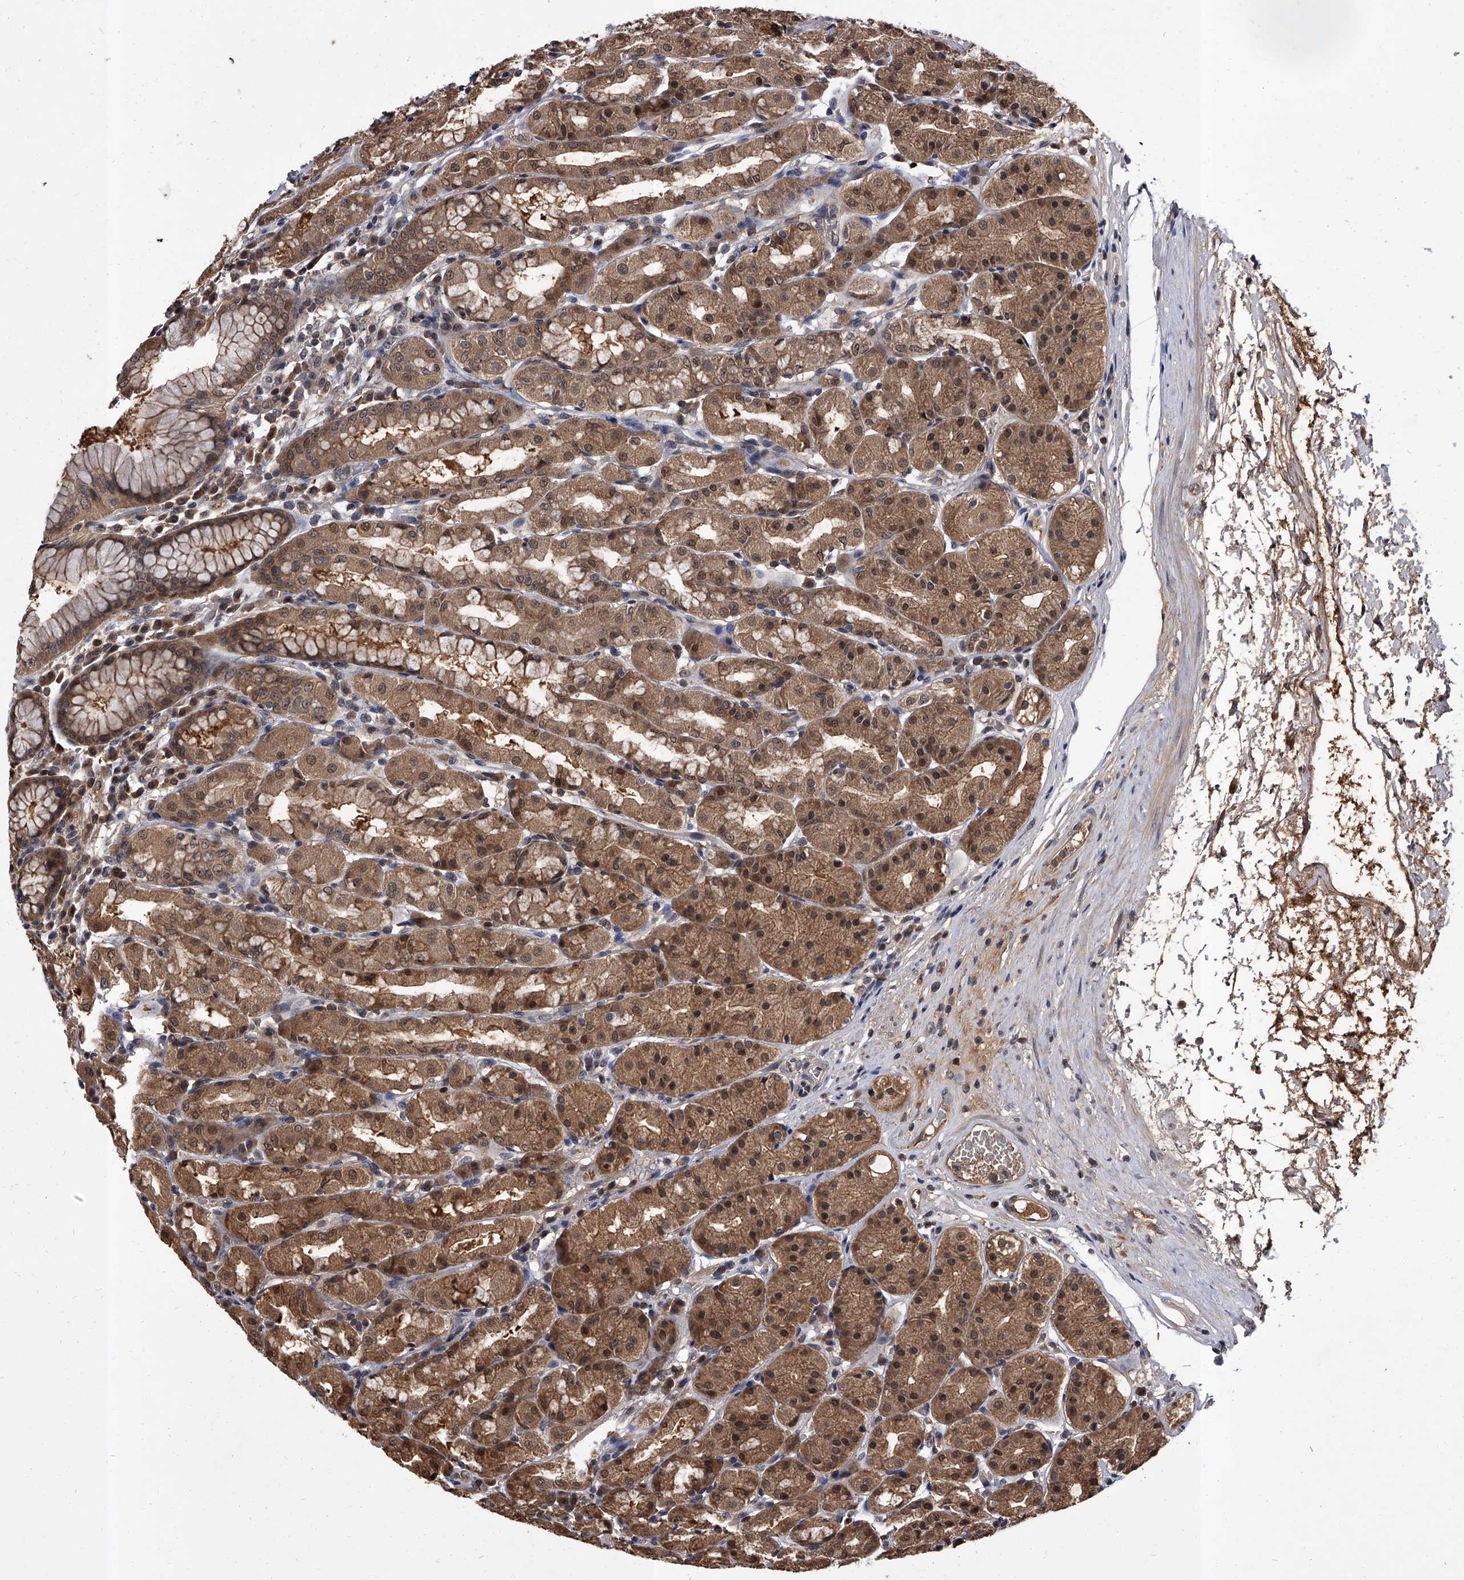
{"staining": {"intensity": "moderate", "quantity": ">75%", "location": "cytoplasmic/membranous,nuclear"}, "tissue": "stomach", "cell_type": "Glandular cells", "image_type": "normal", "snomed": [{"axis": "morphology", "description": "Normal tissue, NOS"}, {"axis": "topography", "description": "Stomach"}, {"axis": "topography", "description": "Stomach, lower"}], "caption": "Stomach stained for a protein shows moderate cytoplasmic/membranous,nuclear positivity in glandular cells. Ihc stains the protein in brown and the nuclei are stained blue.", "gene": "SLC18B1", "patient": {"sex": "female", "age": 56}}